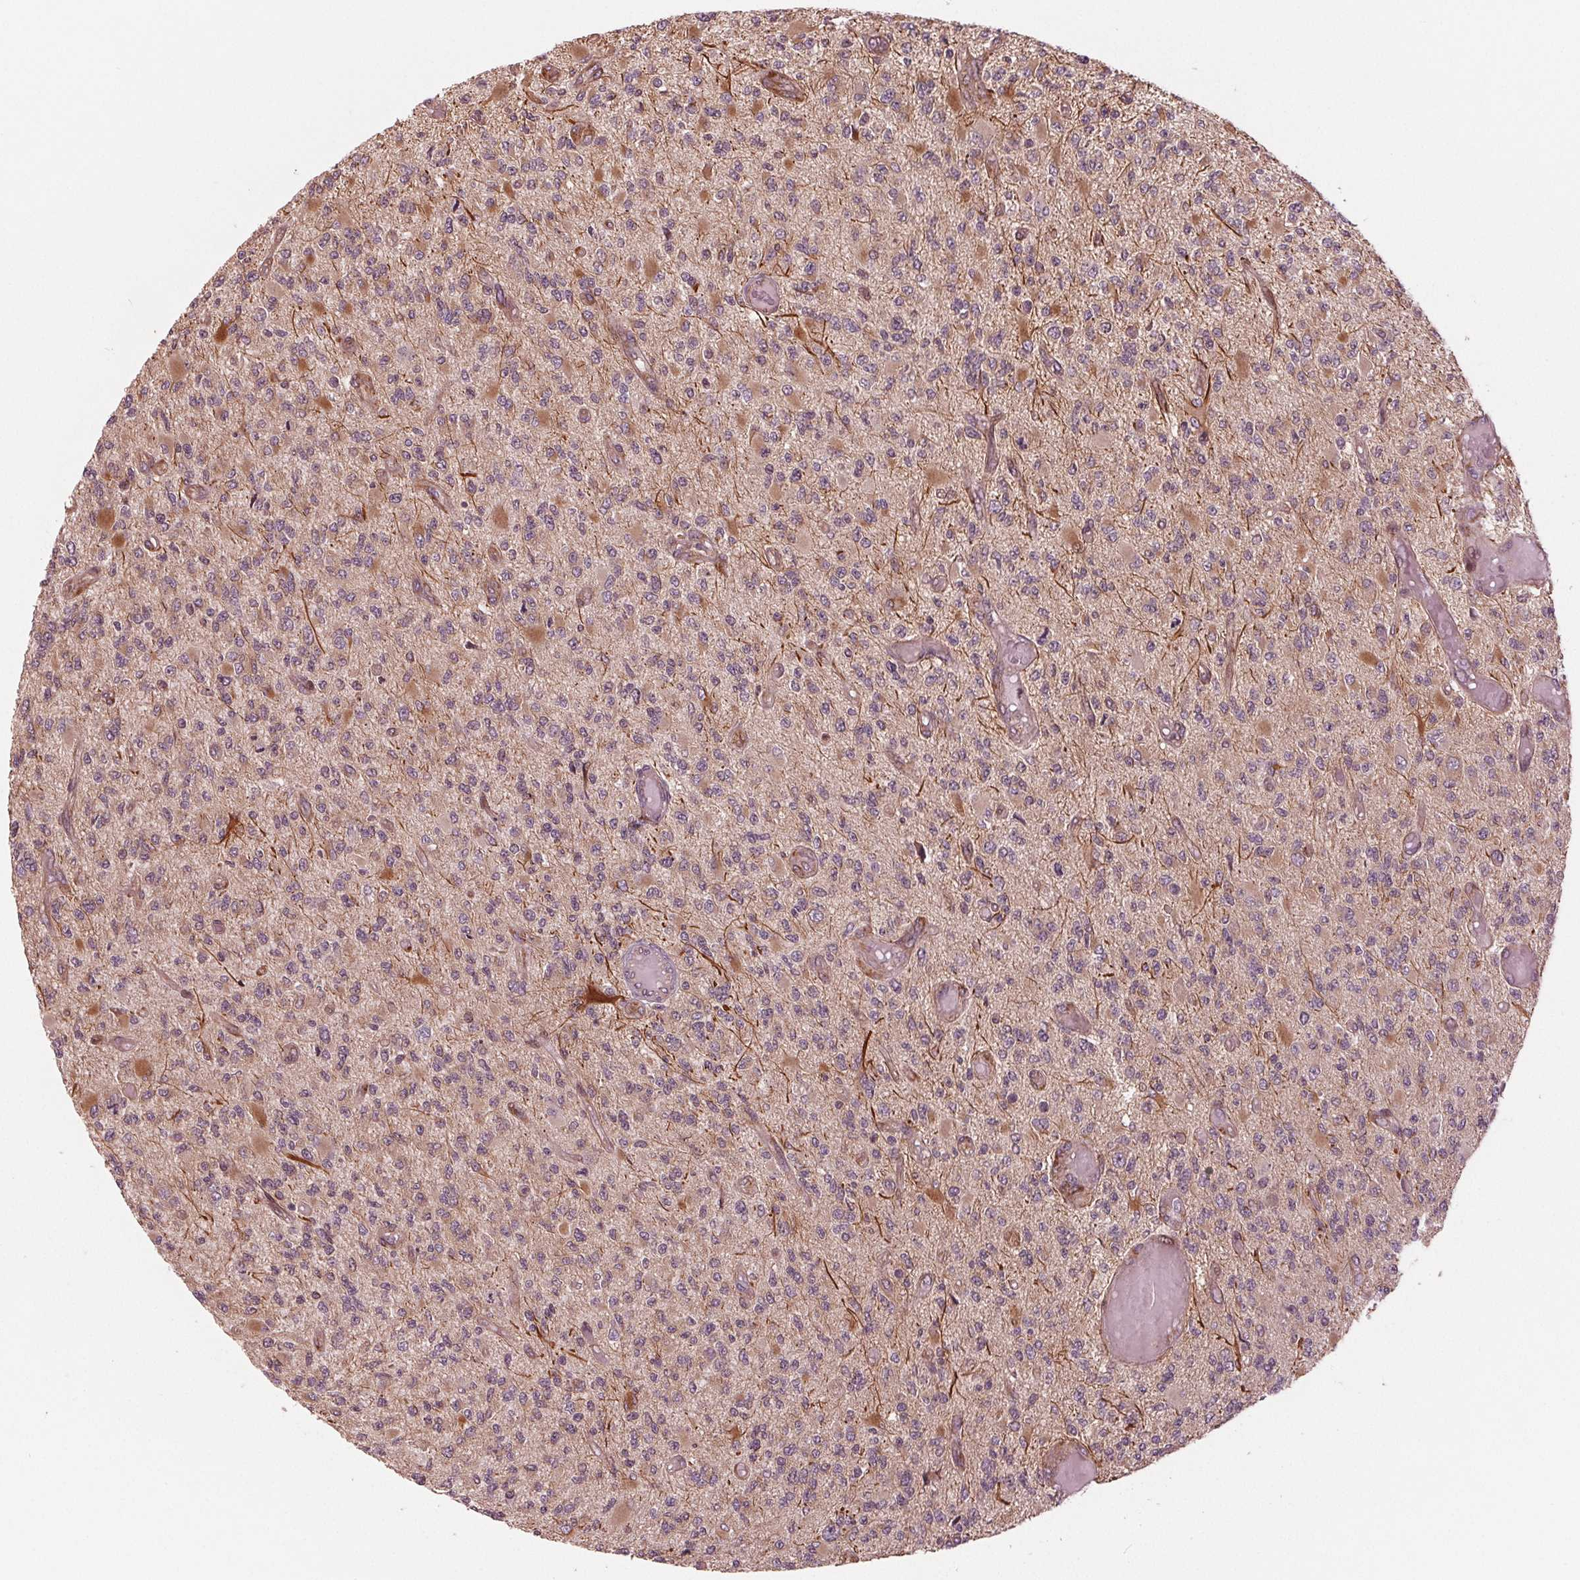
{"staining": {"intensity": "weak", "quantity": "<25%", "location": "cytoplasmic/membranous"}, "tissue": "glioma", "cell_type": "Tumor cells", "image_type": "cancer", "snomed": [{"axis": "morphology", "description": "Glioma, malignant, High grade"}, {"axis": "topography", "description": "Brain"}], "caption": "Tumor cells show no significant protein staining in glioma.", "gene": "CMIP", "patient": {"sex": "female", "age": 63}}